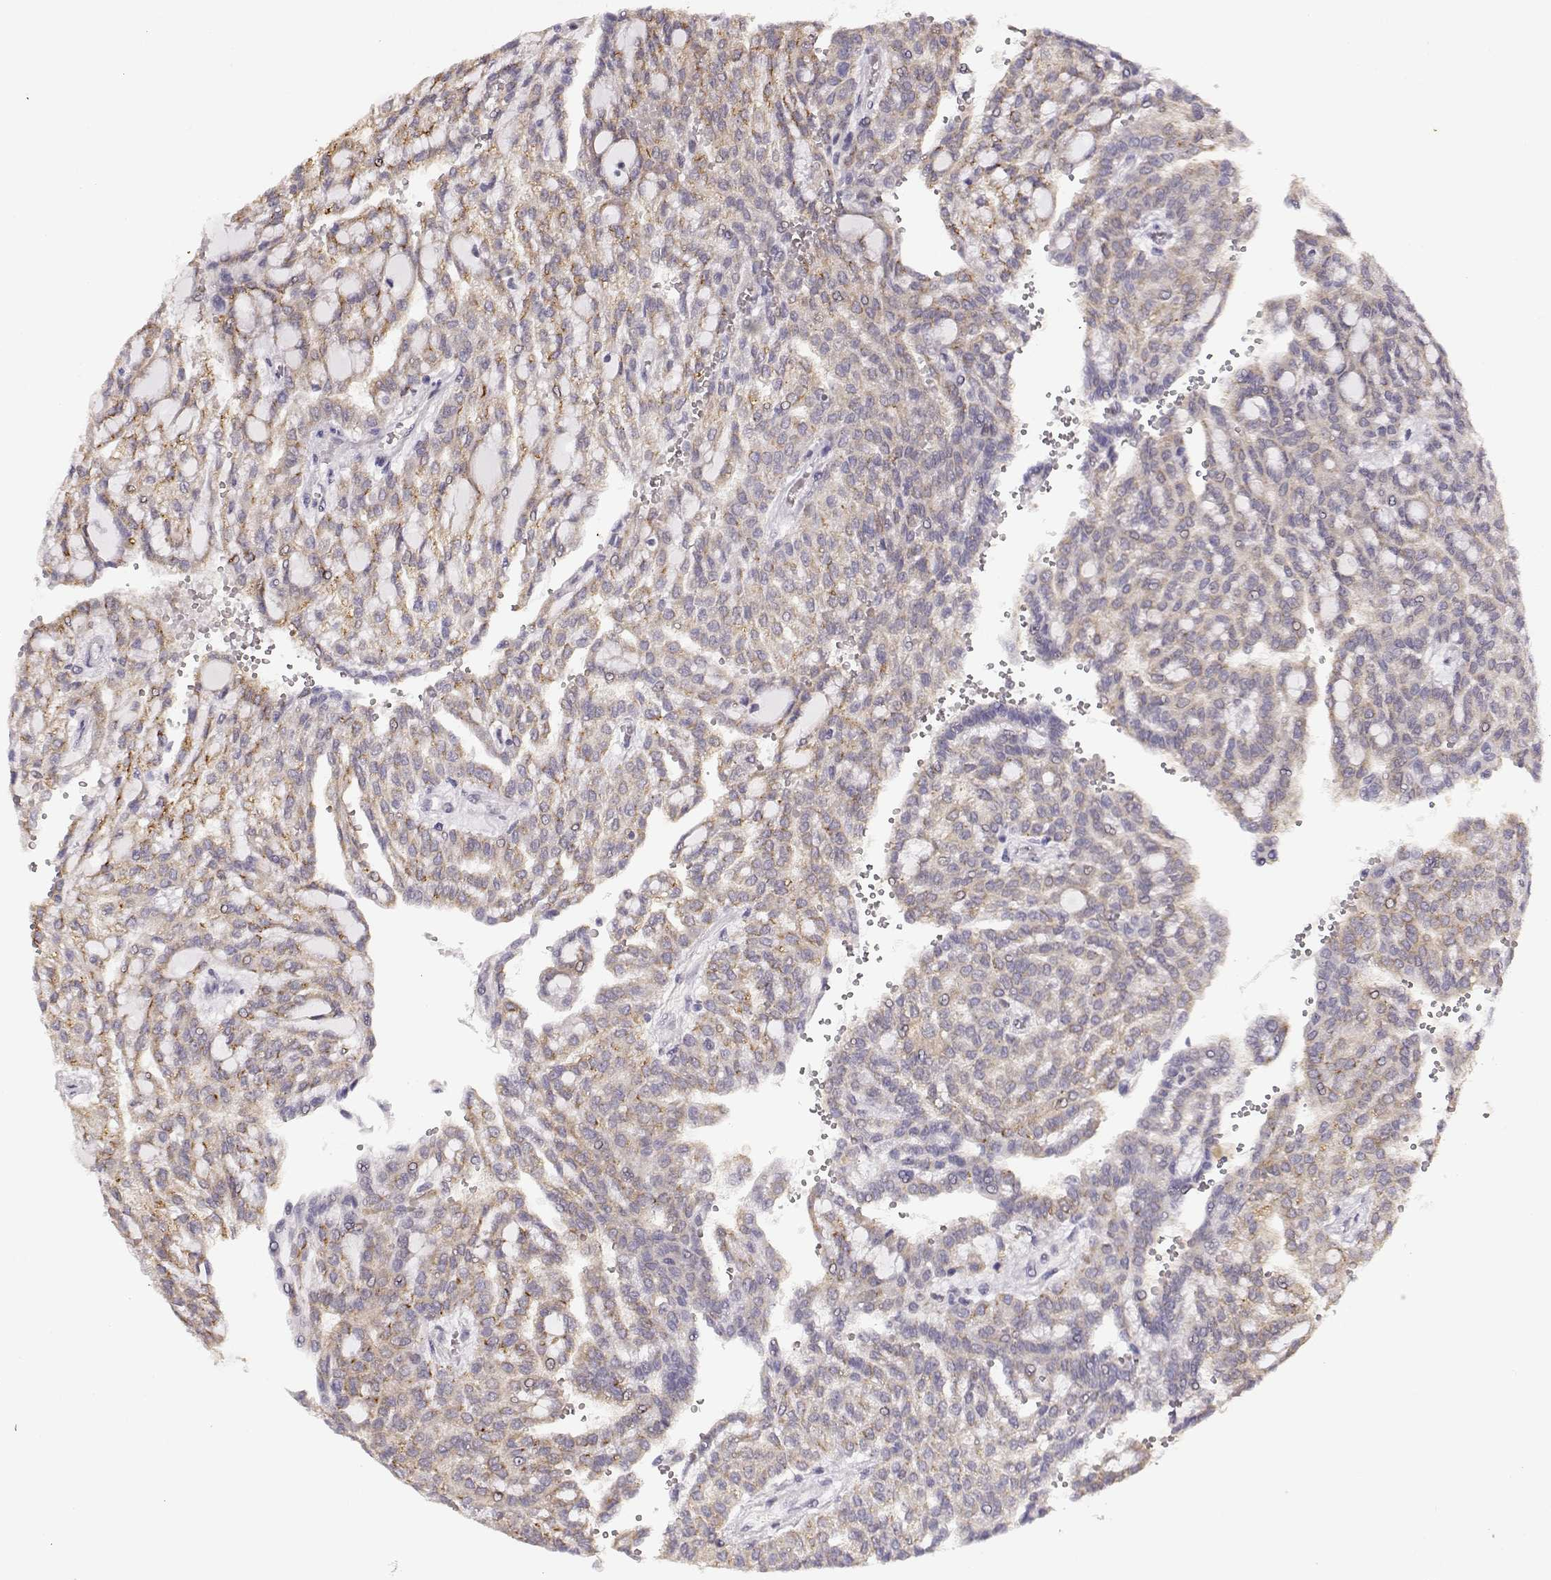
{"staining": {"intensity": "weak", "quantity": ">75%", "location": "cytoplasmic/membranous"}, "tissue": "renal cancer", "cell_type": "Tumor cells", "image_type": "cancer", "snomed": [{"axis": "morphology", "description": "Adenocarcinoma, NOS"}, {"axis": "topography", "description": "Kidney"}], "caption": "Human adenocarcinoma (renal) stained with a brown dye reveals weak cytoplasmic/membranous positive staining in about >75% of tumor cells.", "gene": "TEPP", "patient": {"sex": "male", "age": 63}}